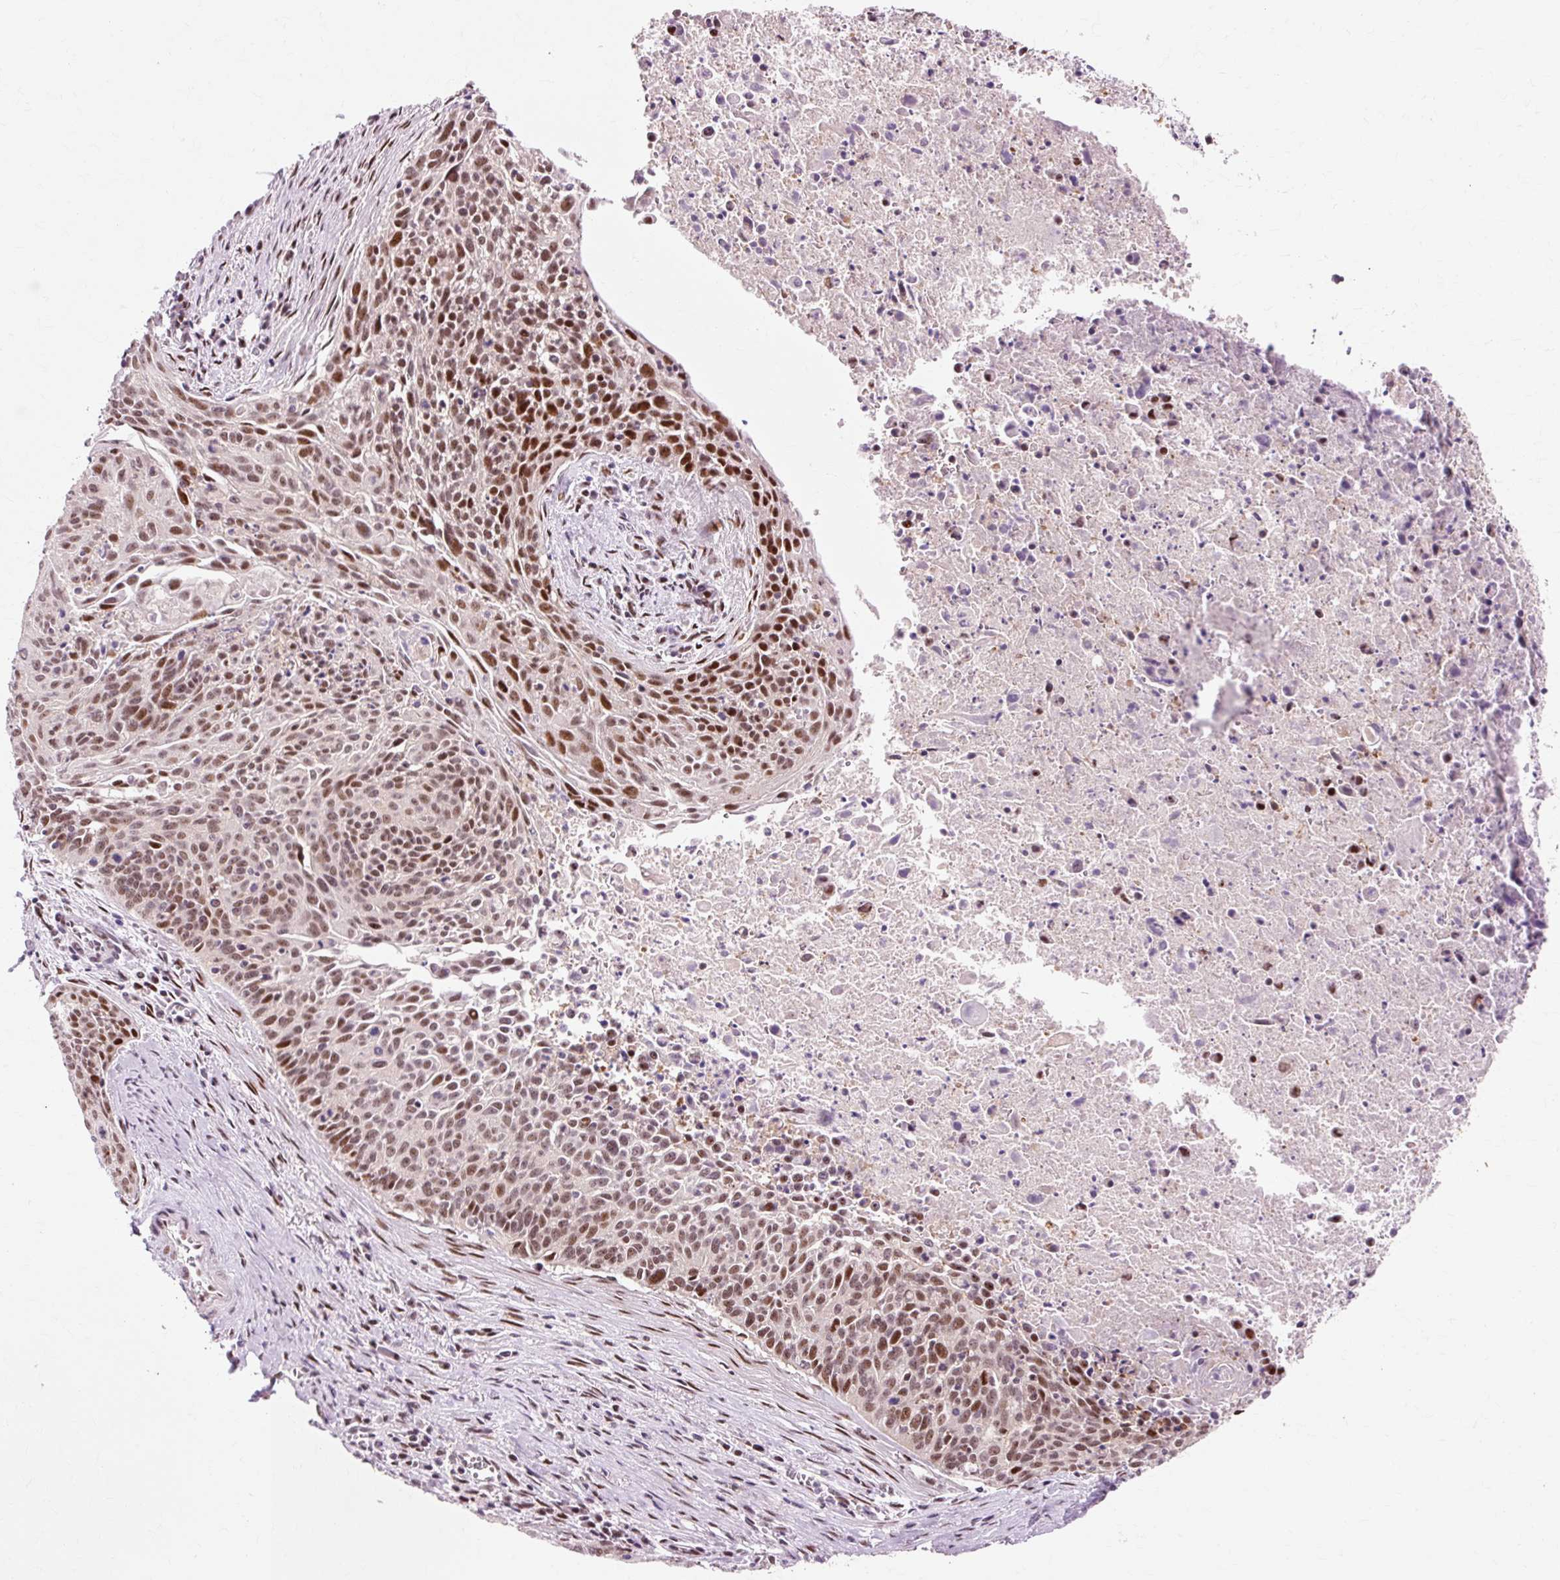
{"staining": {"intensity": "moderate", "quantity": ">75%", "location": "nuclear"}, "tissue": "cervical cancer", "cell_type": "Tumor cells", "image_type": "cancer", "snomed": [{"axis": "morphology", "description": "Squamous cell carcinoma, NOS"}, {"axis": "topography", "description": "Cervix"}], "caption": "A high-resolution micrograph shows immunohistochemistry staining of cervical cancer (squamous cell carcinoma), which displays moderate nuclear positivity in about >75% of tumor cells.", "gene": "MACROD2", "patient": {"sex": "female", "age": 55}}